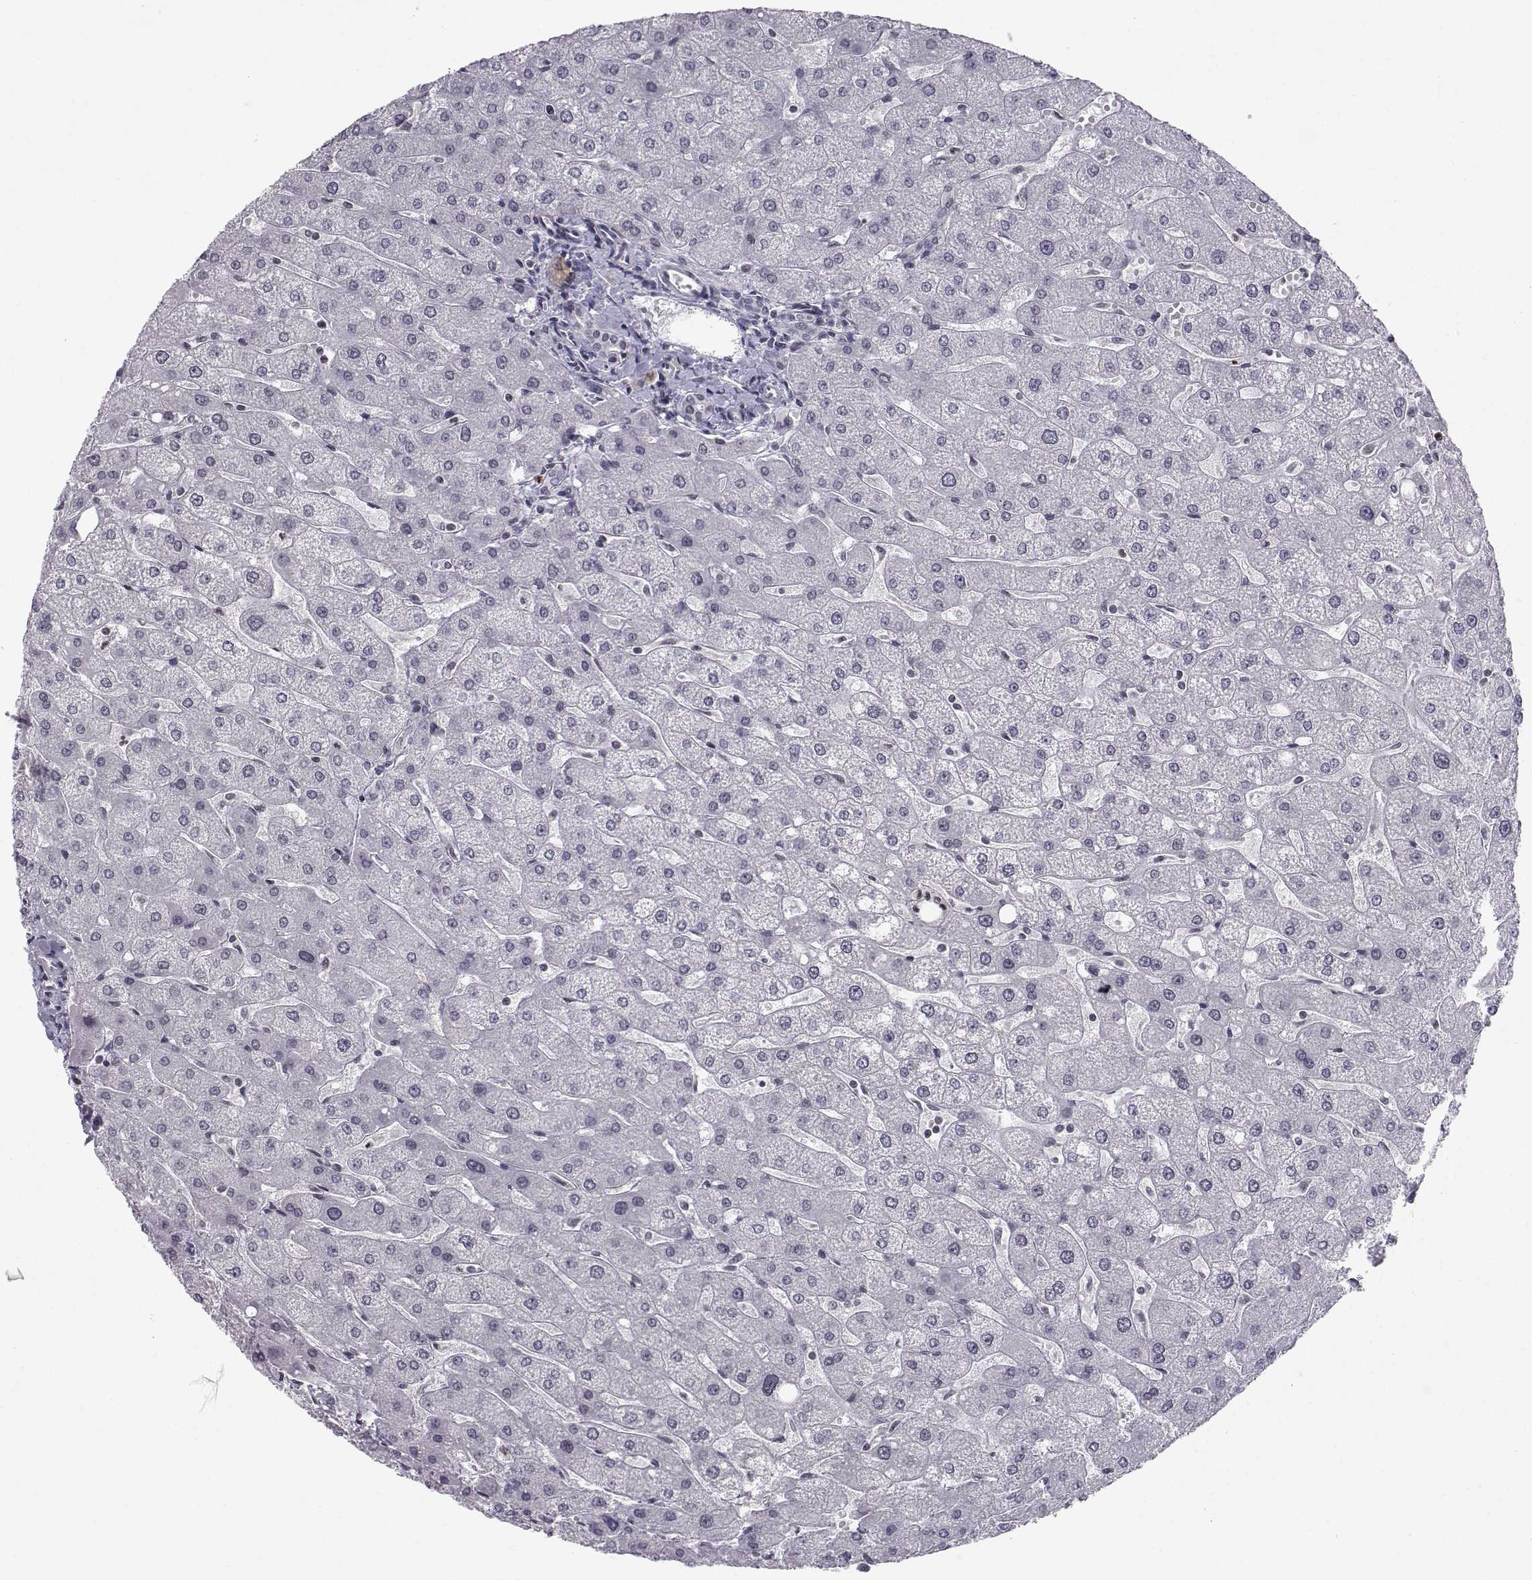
{"staining": {"intensity": "negative", "quantity": "none", "location": "none"}, "tissue": "liver", "cell_type": "Cholangiocytes", "image_type": "normal", "snomed": [{"axis": "morphology", "description": "Normal tissue, NOS"}, {"axis": "topography", "description": "Liver"}], "caption": "Human liver stained for a protein using immunohistochemistry demonstrates no staining in cholangiocytes.", "gene": "MARCHF4", "patient": {"sex": "male", "age": 67}}